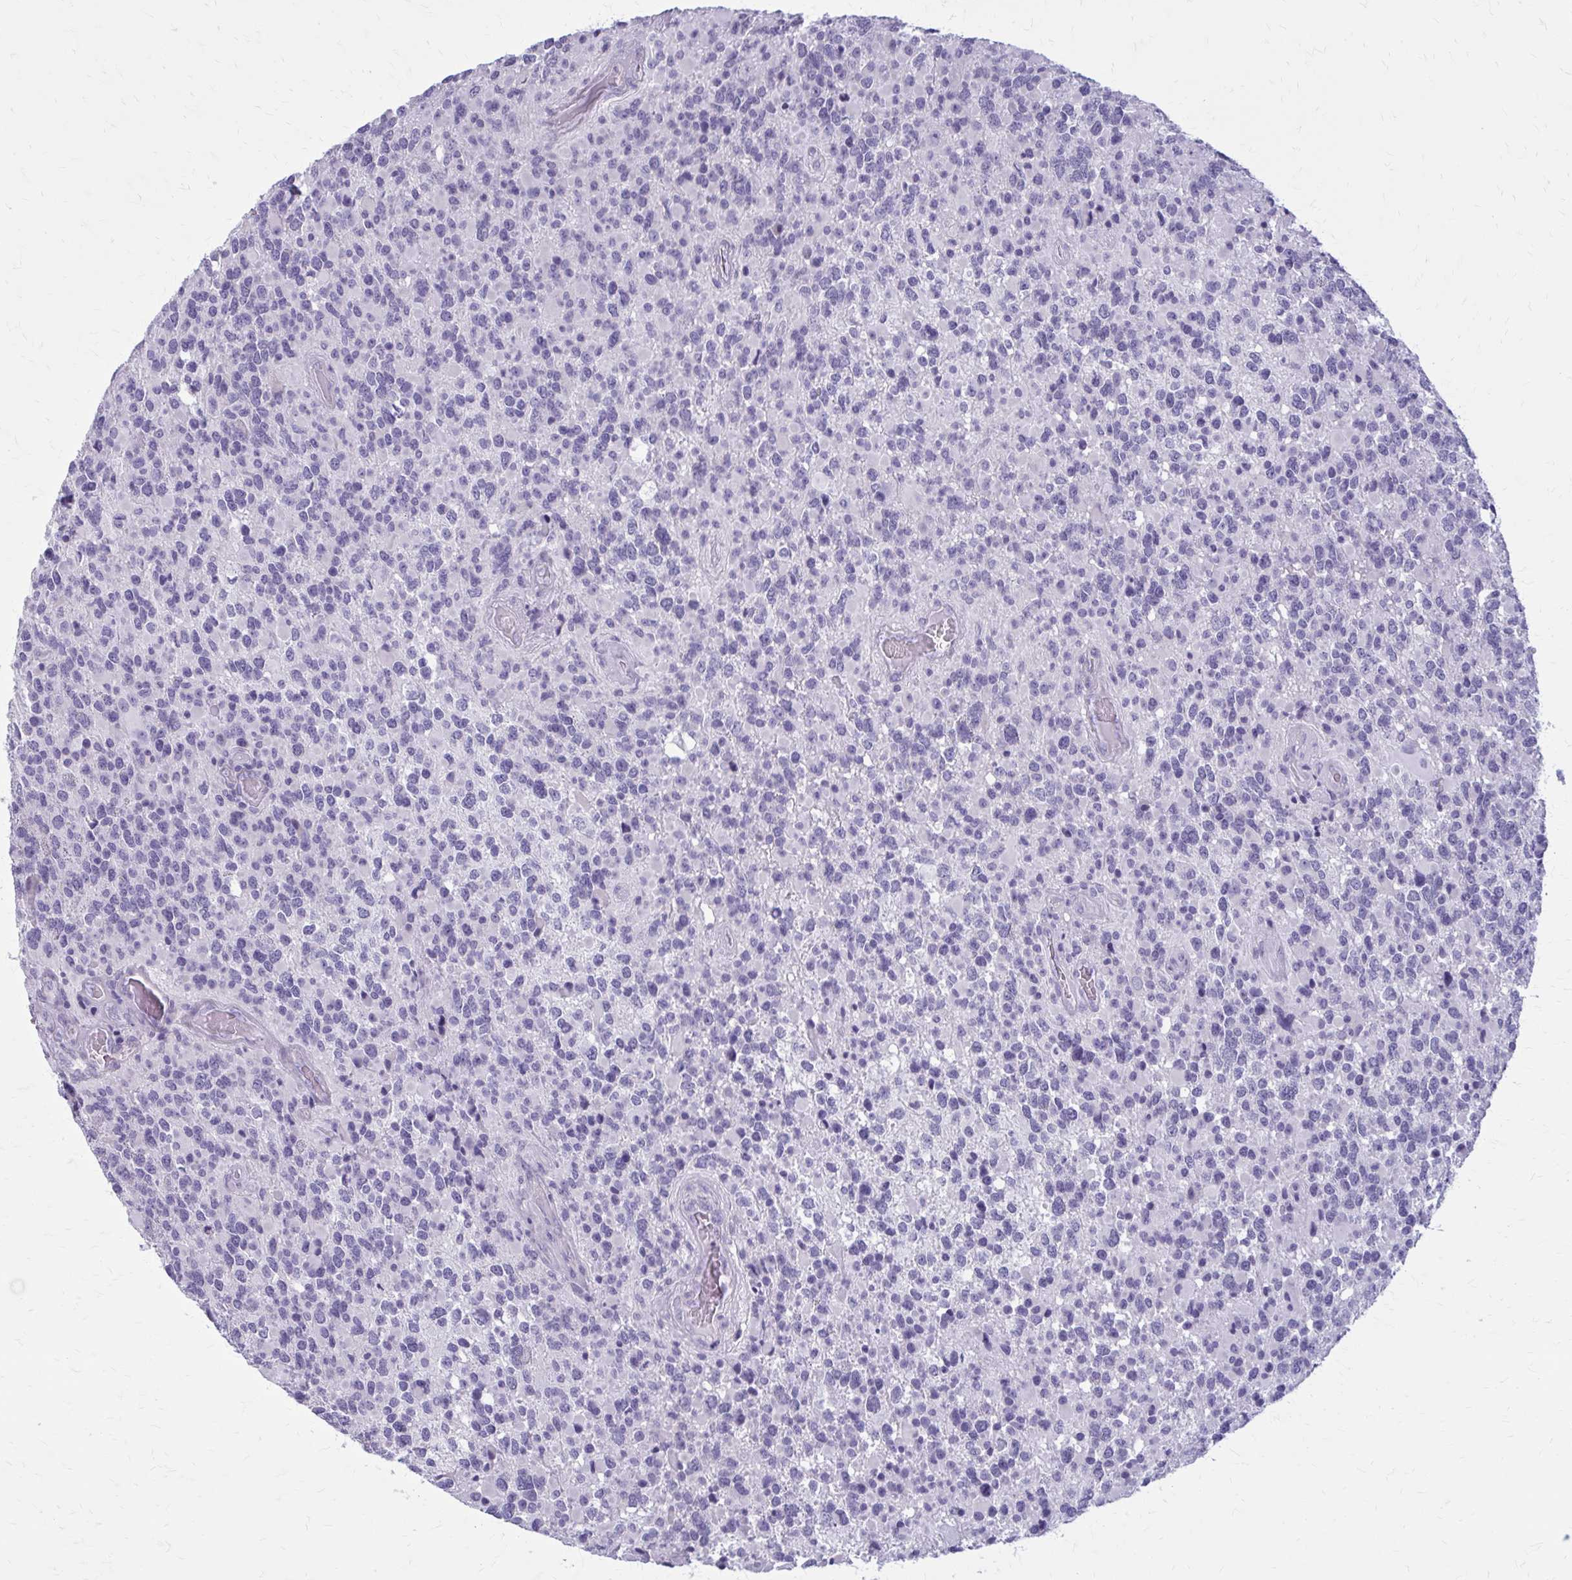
{"staining": {"intensity": "negative", "quantity": "none", "location": "none"}, "tissue": "glioma", "cell_type": "Tumor cells", "image_type": "cancer", "snomed": [{"axis": "morphology", "description": "Glioma, malignant, High grade"}, {"axis": "topography", "description": "Brain"}], "caption": "IHC of glioma displays no expression in tumor cells.", "gene": "CASQ2", "patient": {"sex": "female", "age": 40}}